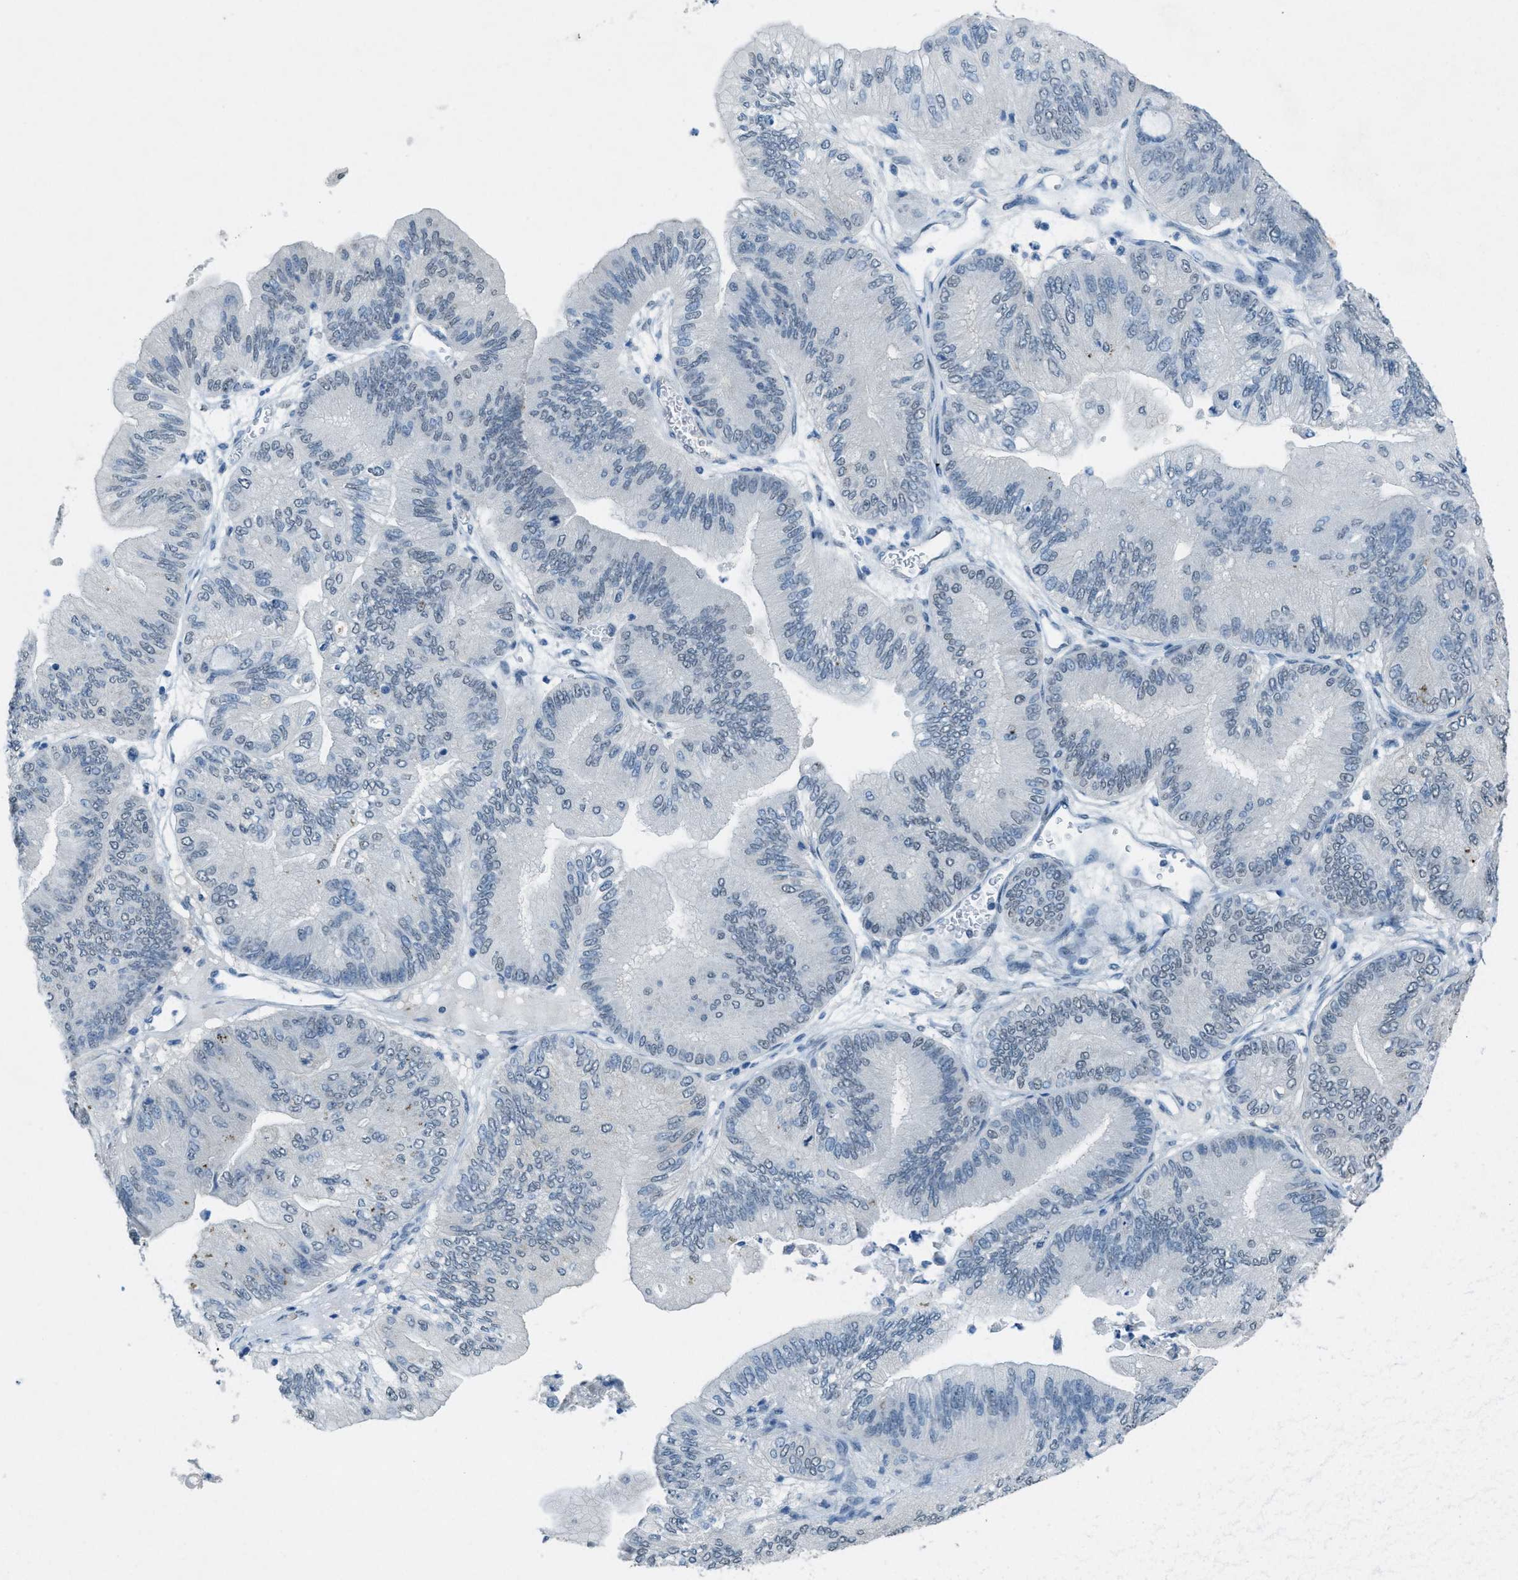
{"staining": {"intensity": "negative", "quantity": "none", "location": "none"}, "tissue": "ovarian cancer", "cell_type": "Tumor cells", "image_type": "cancer", "snomed": [{"axis": "morphology", "description": "Cystadenocarcinoma, mucinous, NOS"}, {"axis": "topography", "description": "Ovary"}], "caption": "IHC image of human ovarian cancer stained for a protein (brown), which shows no staining in tumor cells.", "gene": "TTC13", "patient": {"sex": "female", "age": 61}}